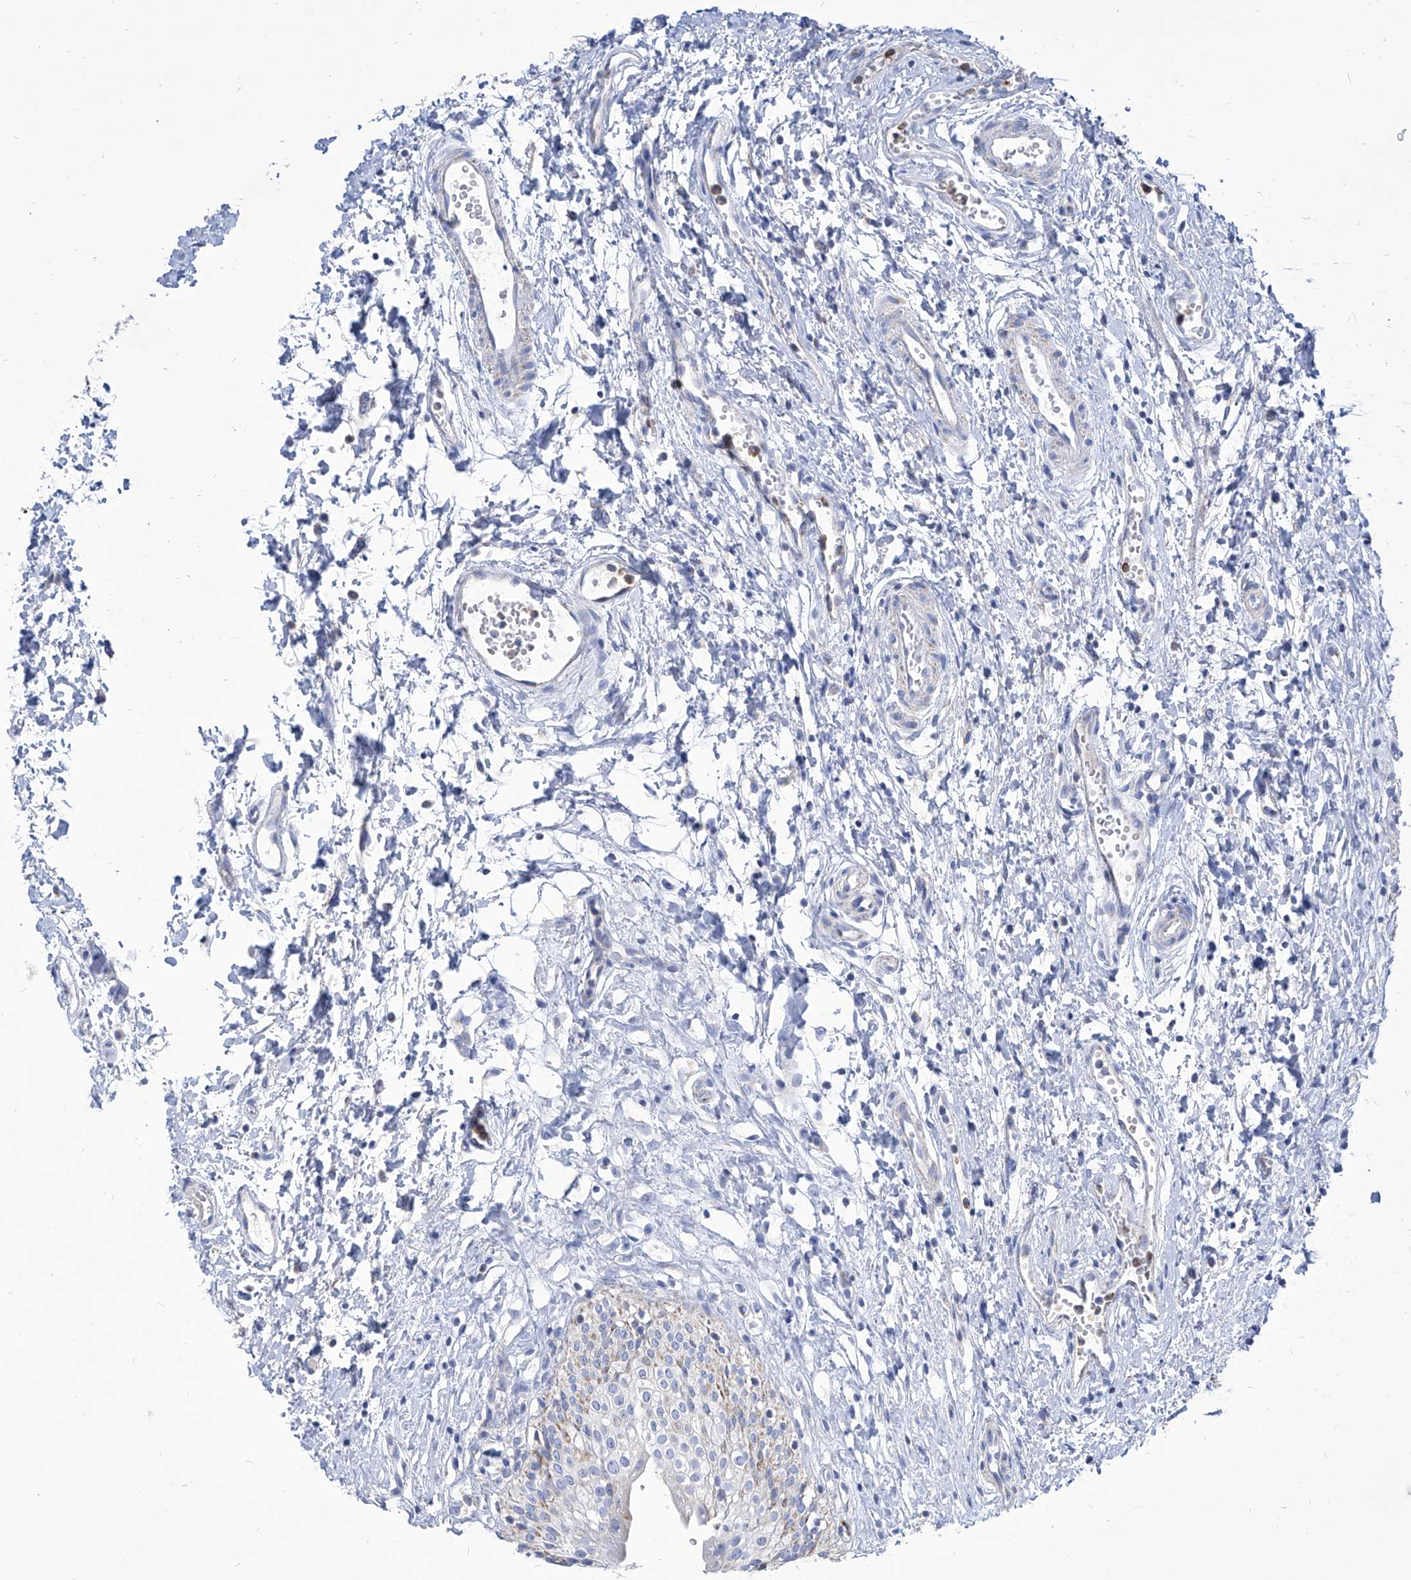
{"staining": {"intensity": "moderate", "quantity": "<25%", "location": "cytoplasmic/membranous"}, "tissue": "urinary bladder", "cell_type": "Urothelial cells", "image_type": "normal", "snomed": [{"axis": "morphology", "description": "Normal tissue, NOS"}, {"axis": "topography", "description": "Urinary bladder"}], "caption": "Immunohistochemistry (IHC) of benign human urinary bladder reveals low levels of moderate cytoplasmic/membranous staining in approximately <25% of urothelial cells.", "gene": "COQ3", "patient": {"sex": "male", "age": 51}}